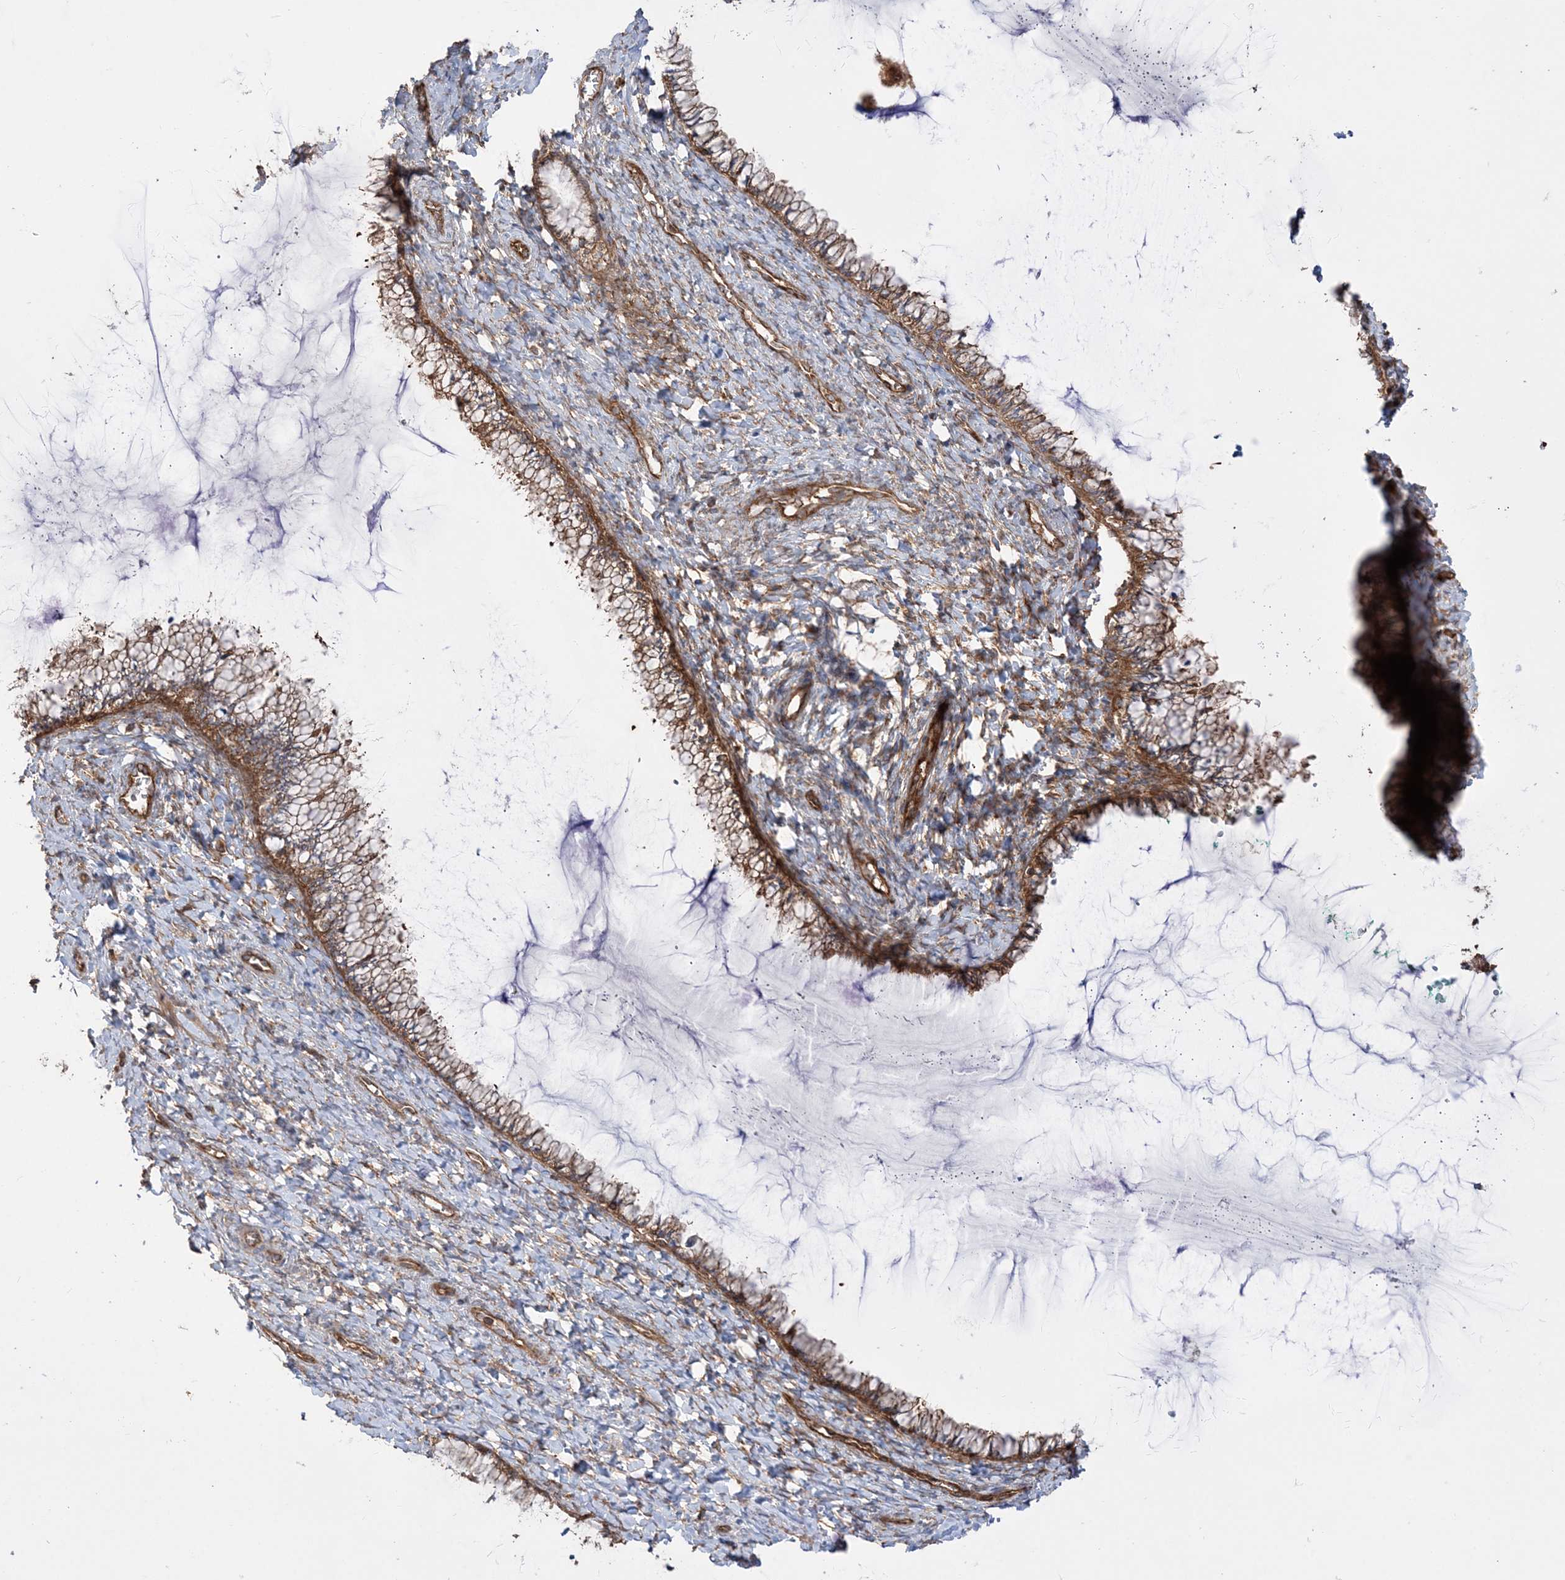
{"staining": {"intensity": "moderate", "quantity": ">75%", "location": "cytoplasmic/membranous"}, "tissue": "cervix", "cell_type": "Glandular cells", "image_type": "normal", "snomed": [{"axis": "morphology", "description": "Normal tissue, NOS"}, {"axis": "morphology", "description": "Adenocarcinoma, NOS"}, {"axis": "topography", "description": "Cervix"}], "caption": "Immunohistochemistry of unremarkable human cervix shows medium levels of moderate cytoplasmic/membranous staining in about >75% of glandular cells. (DAB IHC, brown staining for protein, blue staining for nuclei).", "gene": "TBC1D5", "patient": {"sex": "female", "age": 29}}